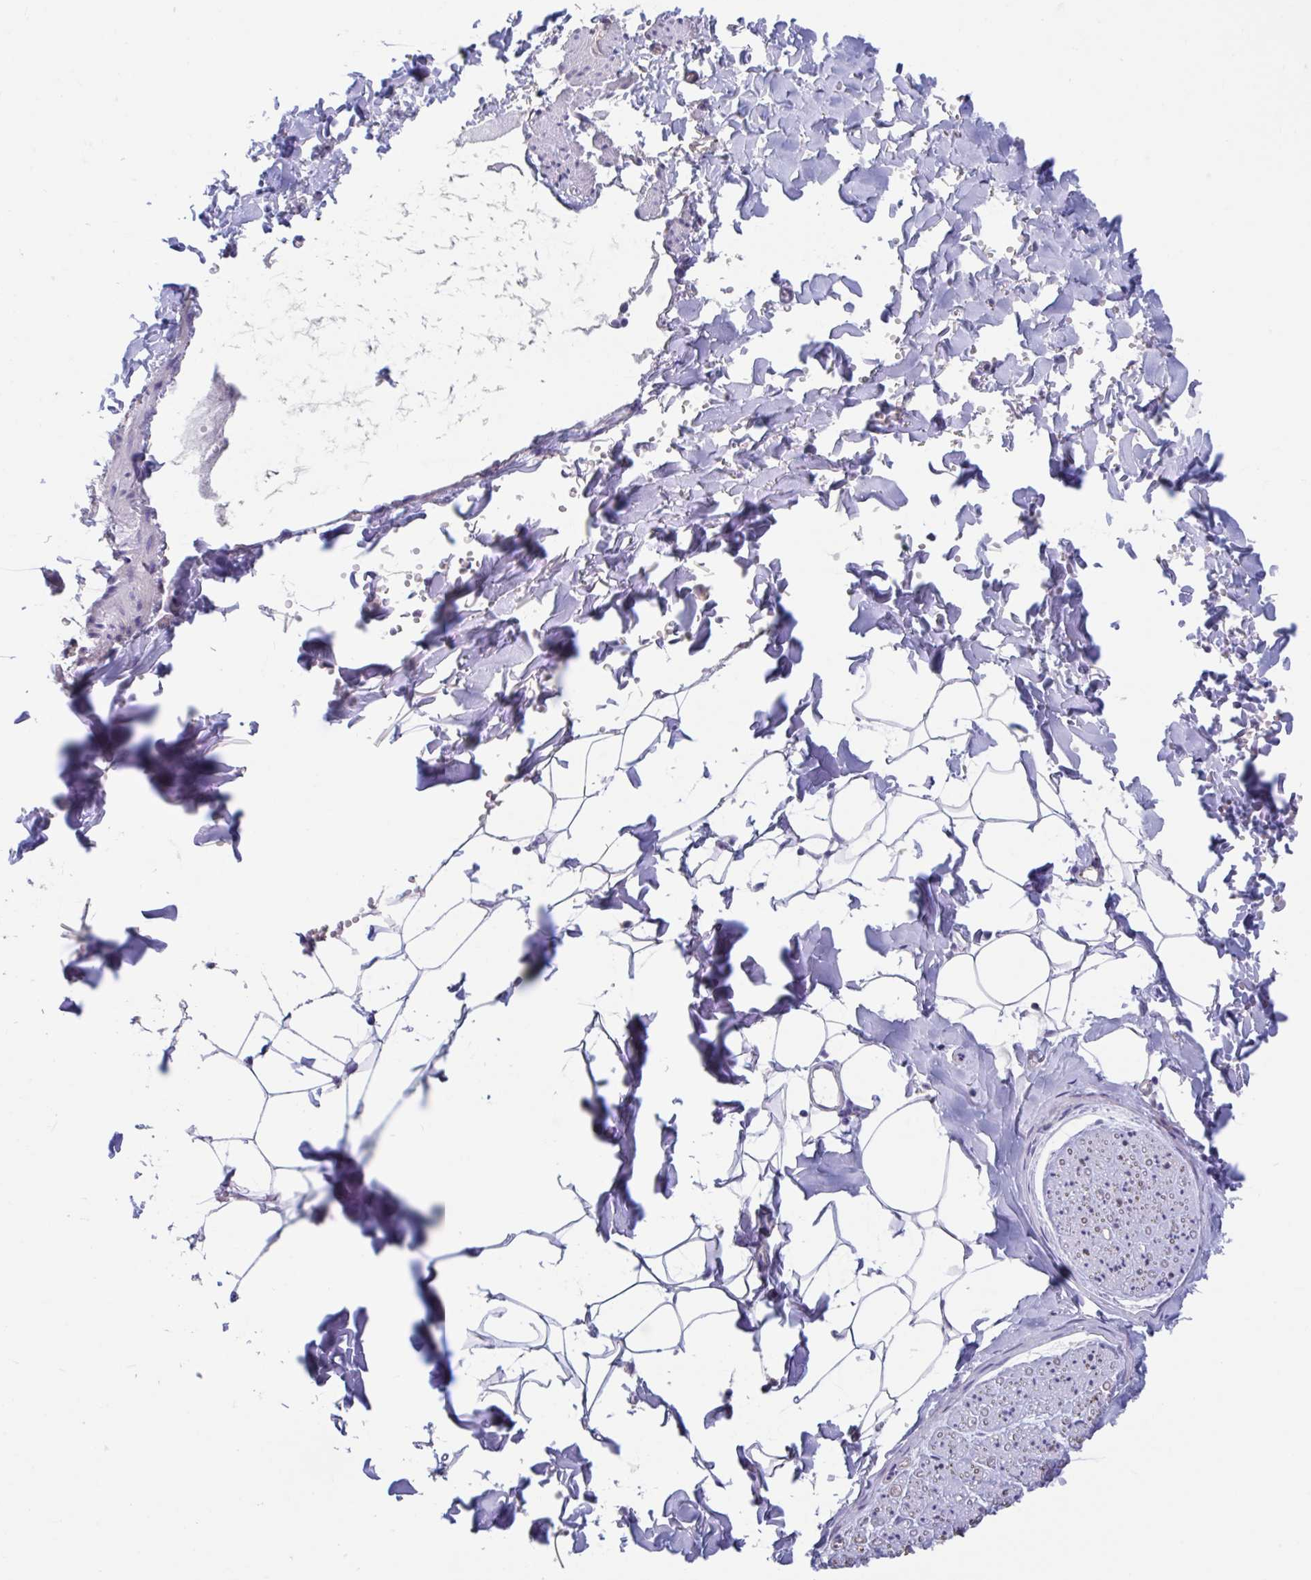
{"staining": {"intensity": "negative", "quantity": "none", "location": "none"}, "tissue": "adipose tissue", "cell_type": "Adipocytes", "image_type": "normal", "snomed": [{"axis": "morphology", "description": "Normal tissue, NOS"}, {"axis": "topography", "description": "Cartilage tissue"}, {"axis": "topography", "description": "Bronchus"}, {"axis": "topography", "description": "Peripheral nerve tissue"}], "caption": "A micrograph of human adipose tissue is negative for staining in adipocytes.", "gene": "GPR162", "patient": {"sex": "female", "age": 59}}